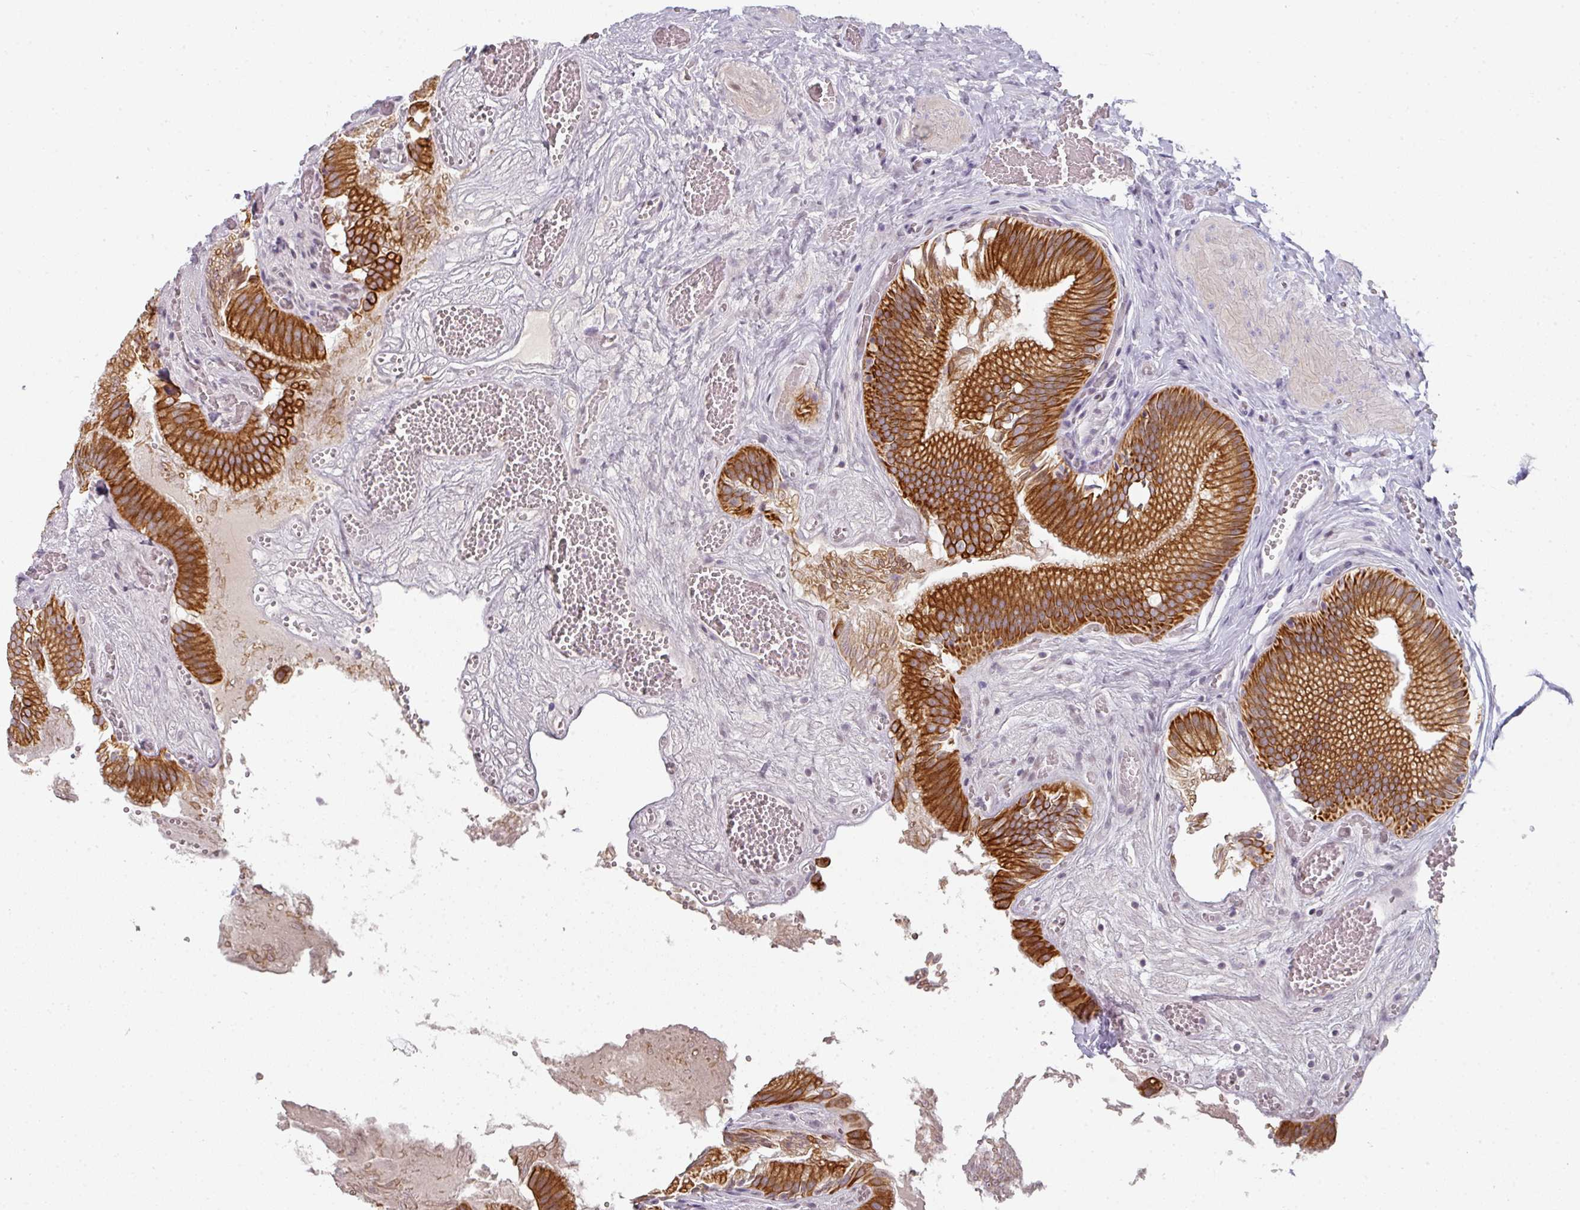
{"staining": {"intensity": "strong", "quantity": ">75%", "location": "cytoplasmic/membranous"}, "tissue": "gallbladder", "cell_type": "Glandular cells", "image_type": "normal", "snomed": [{"axis": "morphology", "description": "Normal tissue, NOS"}, {"axis": "topography", "description": "Gallbladder"}, {"axis": "topography", "description": "Peripheral nerve tissue"}], "caption": "Immunohistochemistry (DAB (3,3'-diaminobenzidine)) staining of benign gallbladder reveals strong cytoplasmic/membranous protein staining in approximately >75% of glandular cells.", "gene": "GTF2H3", "patient": {"sex": "male", "age": 17}}